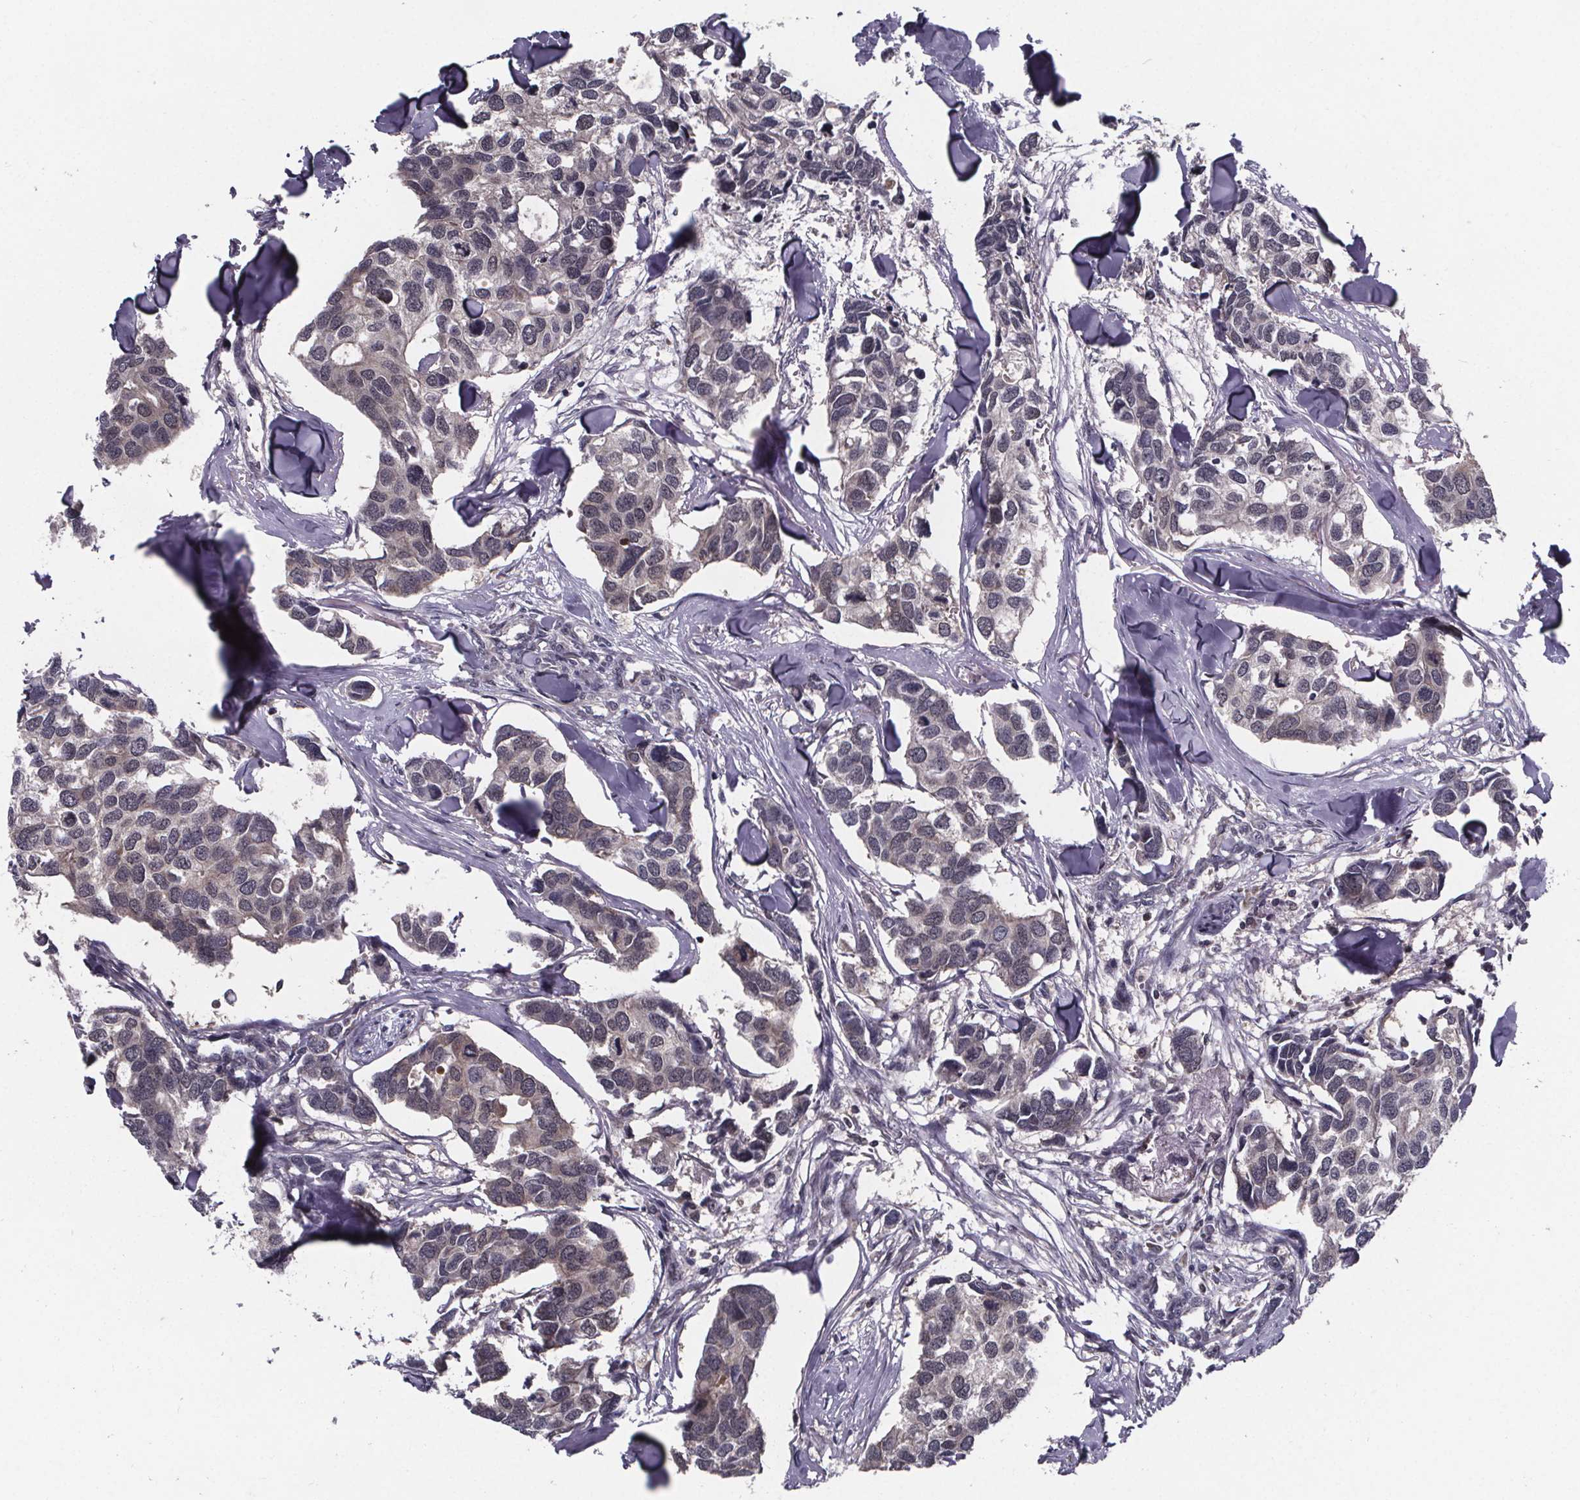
{"staining": {"intensity": "negative", "quantity": "none", "location": "none"}, "tissue": "breast cancer", "cell_type": "Tumor cells", "image_type": "cancer", "snomed": [{"axis": "morphology", "description": "Duct carcinoma"}, {"axis": "topography", "description": "Breast"}], "caption": "Breast cancer (intraductal carcinoma) was stained to show a protein in brown. There is no significant expression in tumor cells.", "gene": "FN3KRP", "patient": {"sex": "female", "age": 83}}